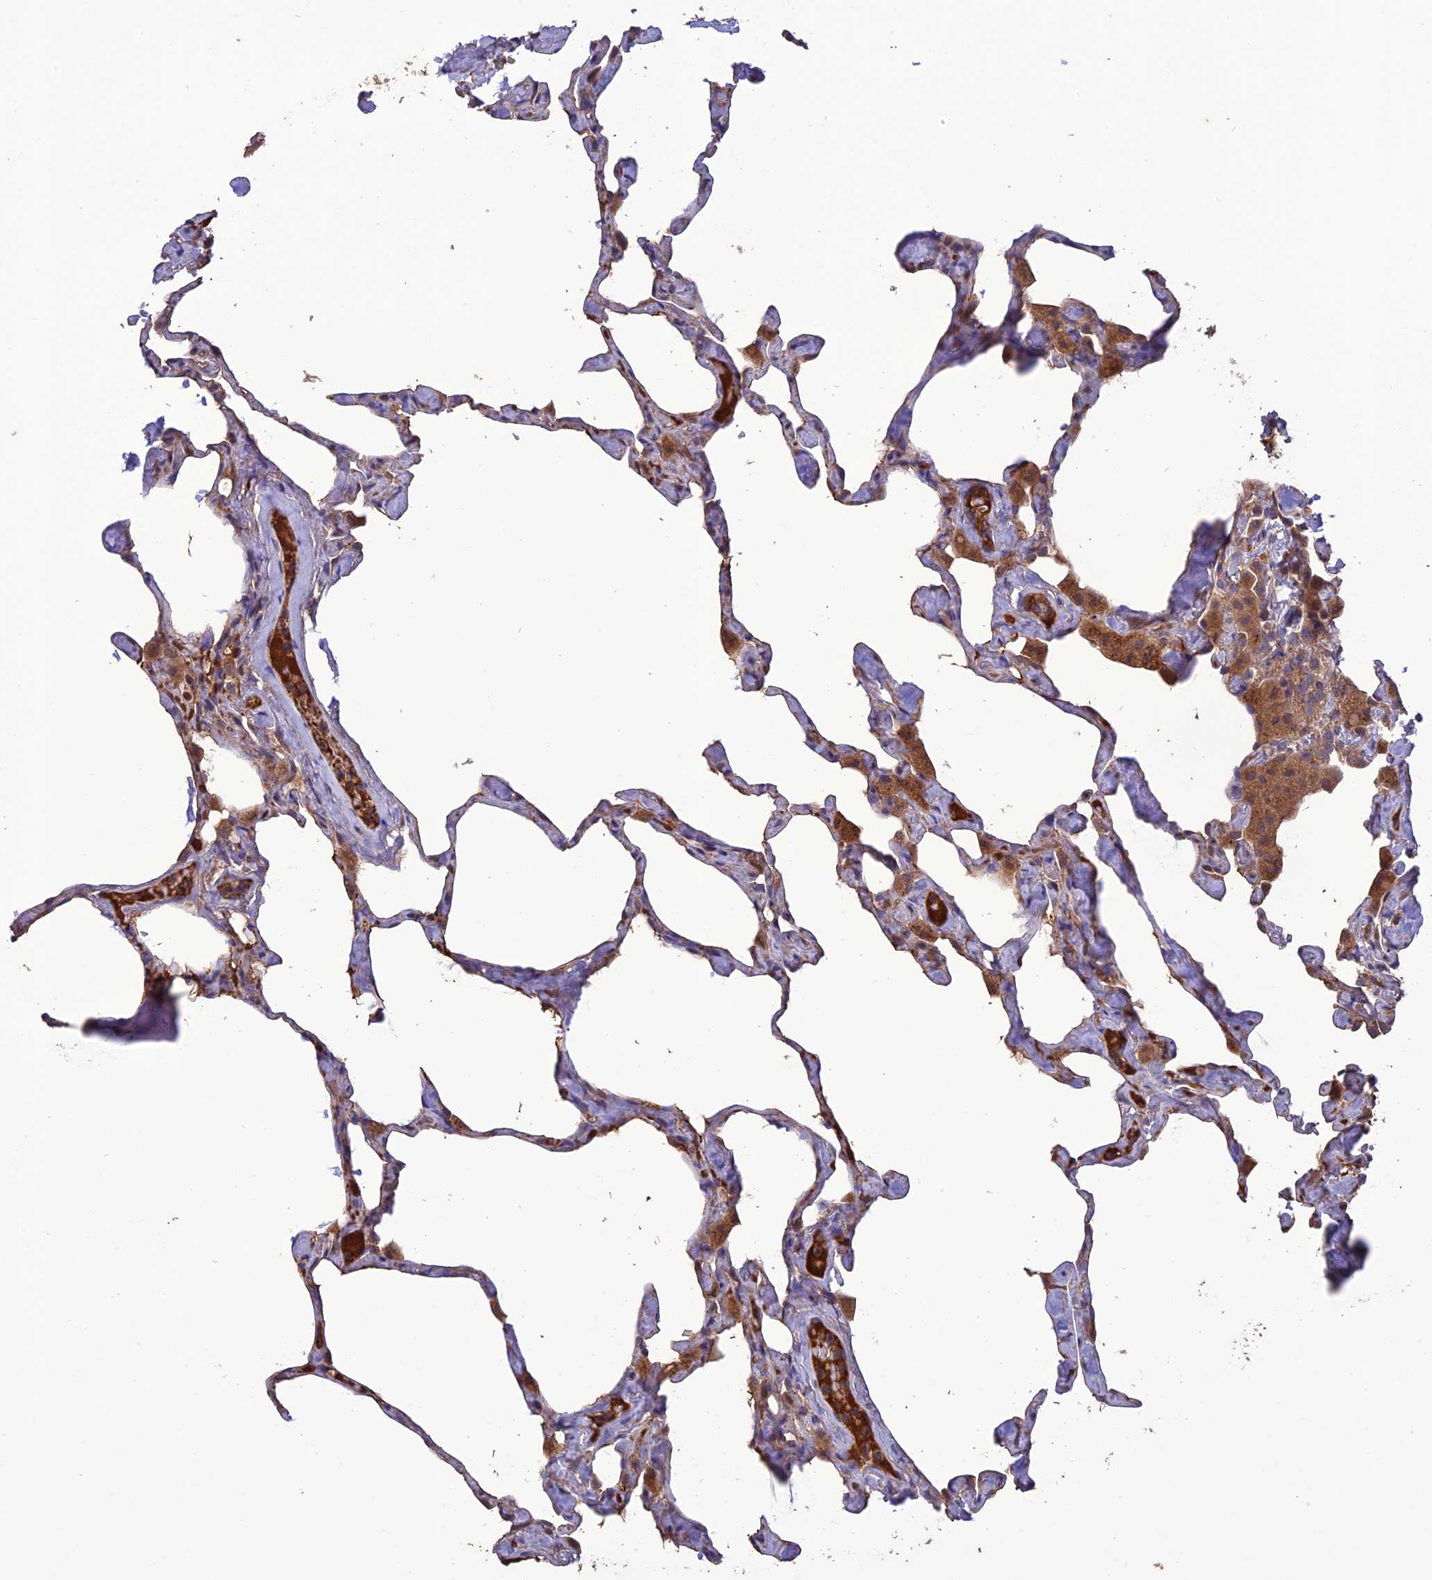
{"staining": {"intensity": "weak", "quantity": "25%-75%", "location": "cytoplasmic/membranous"}, "tissue": "lung", "cell_type": "Alveolar cells", "image_type": "normal", "snomed": [{"axis": "morphology", "description": "Normal tissue, NOS"}, {"axis": "topography", "description": "Lung"}], "caption": "Lung stained with DAB immunohistochemistry (IHC) shows low levels of weak cytoplasmic/membranous positivity in about 25%-75% of alveolar cells.", "gene": "MIOS", "patient": {"sex": "male", "age": 65}}